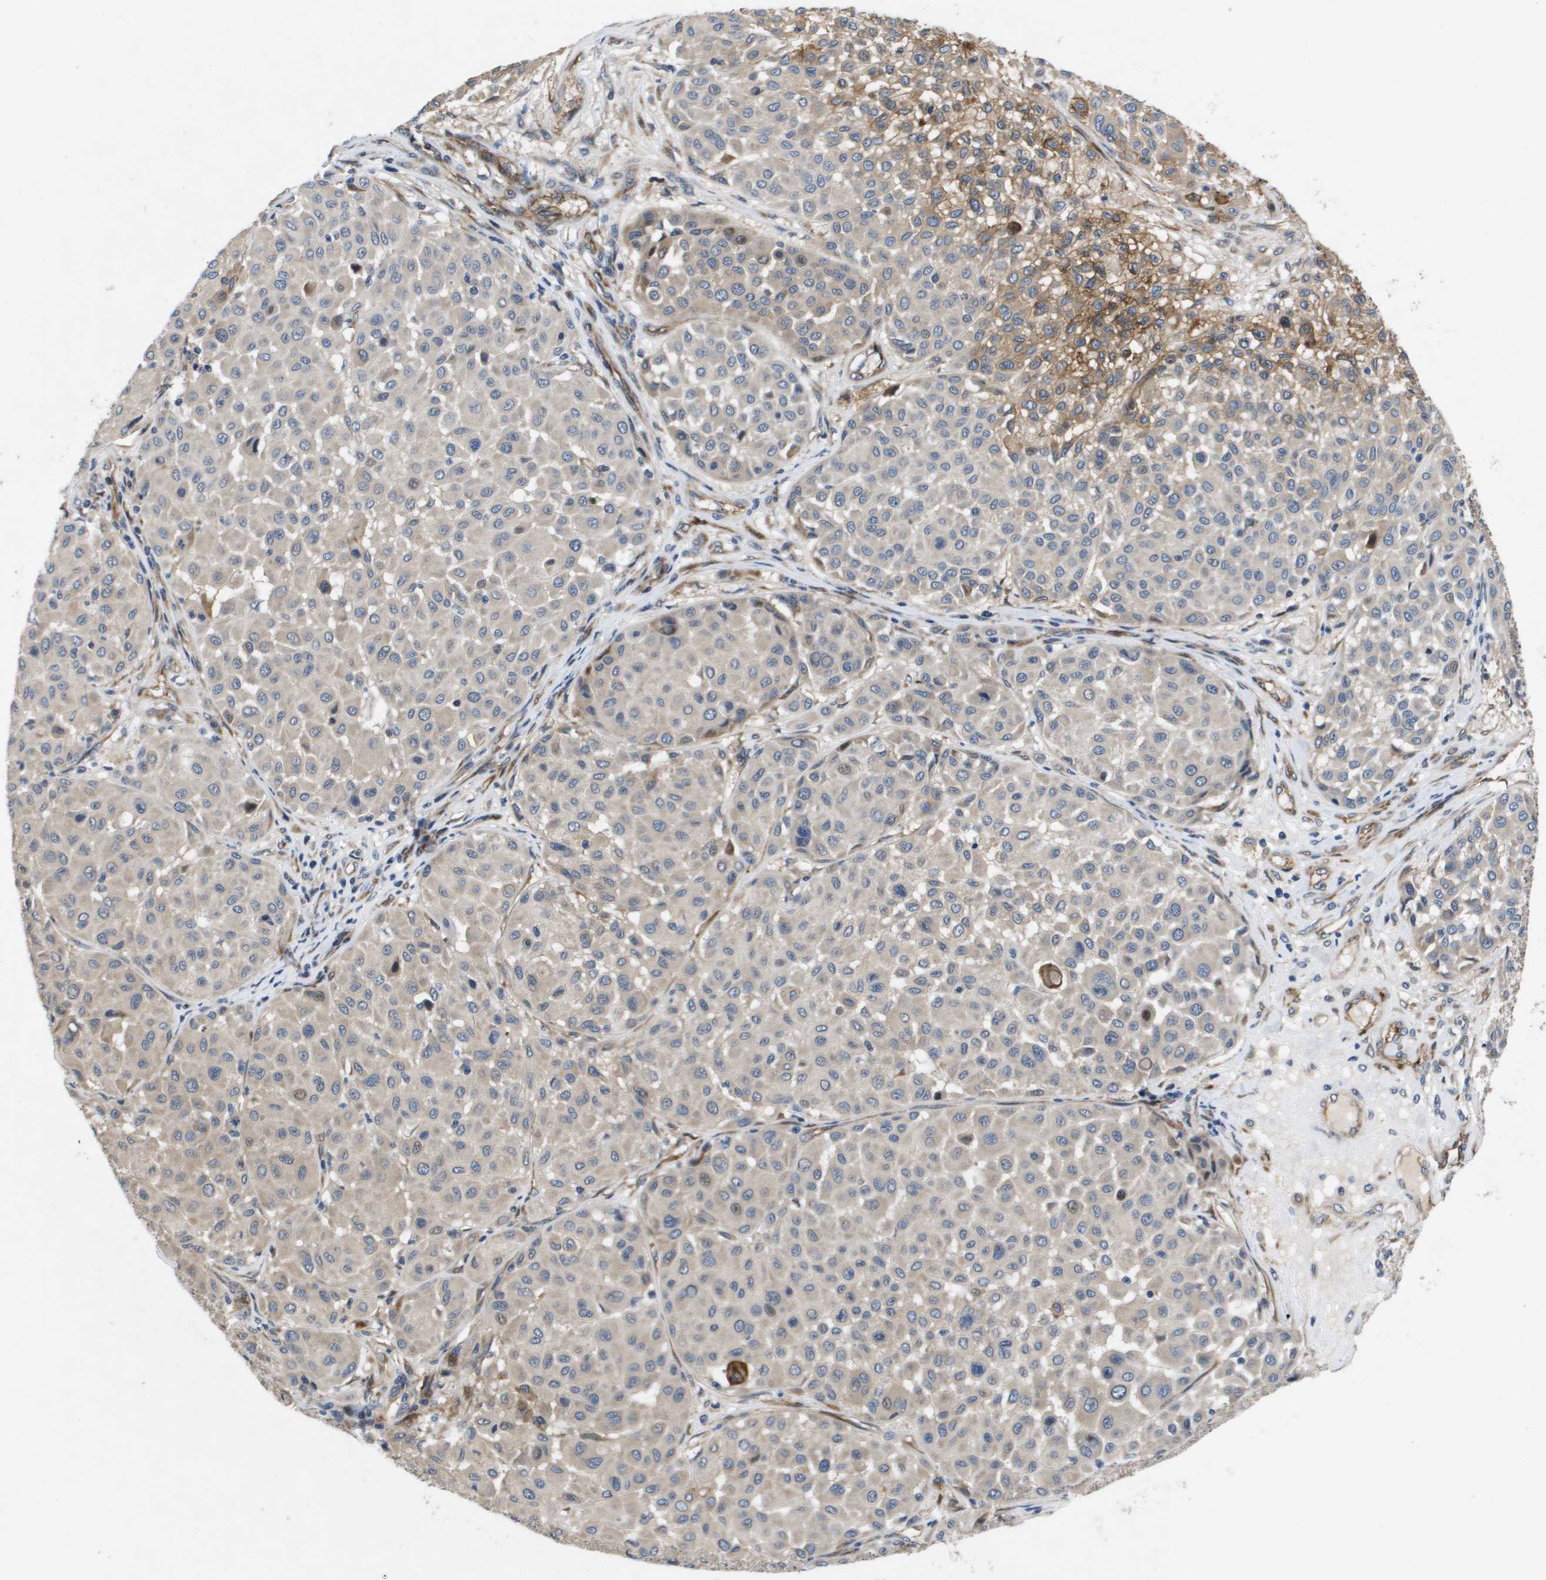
{"staining": {"intensity": "moderate", "quantity": "<25%", "location": "cytoplasmic/membranous"}, "tissue": "melanoma", "cell_type": "Tumor cells", "image_type": "cancer", "snomed": [{"axis": "morphology", "description": "Malignant melanoma, Metastatic site"}, {"axis": "topography", "description": "Soft tissue"}], "caption": "Malignant melanoma (metastatic site) was stained to show a protein in brown. There is low levels of moderate cytoplasmic/membranous positivity in about <25% of tumor cells.", "gene": "ENTPD2", "patient": {"sex": "male", "age": 41}}